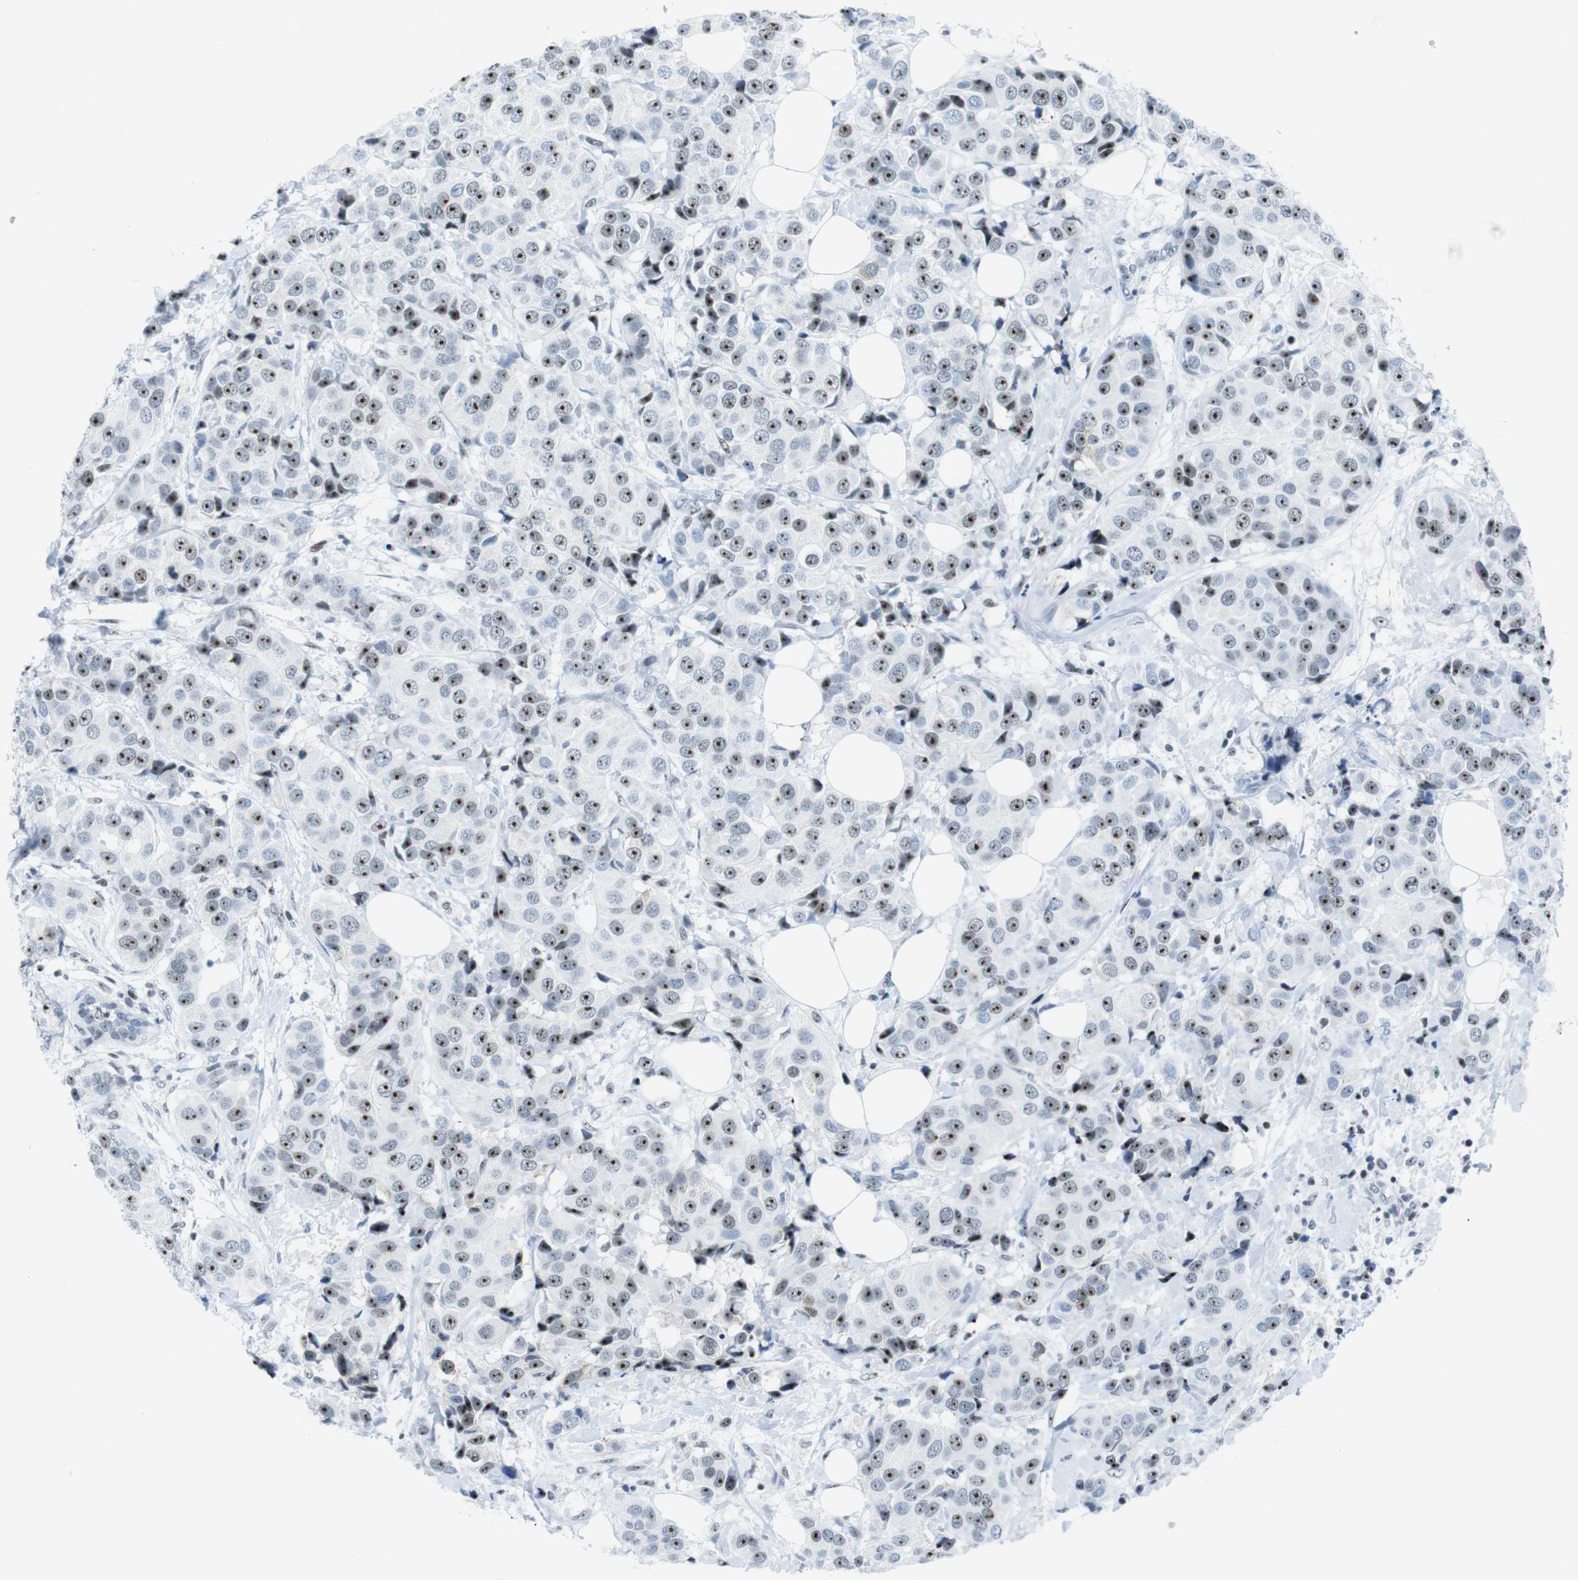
{"staining": {"intensity": "moderate", "quantity": ">75%", "location": "nuclear"}, "tissue": "breast cancer", "cell_type": "Tumor cells", "image_type": "cancer", "snomed": [{"axis": "morphology", "description": "Normal tissue, NOS"}, {"axis": "morphology", "description": "Duct carcinoma"}, {"axis": "topography", "description": "Breast"}], "caption": "The image exhibits staining of breast invasive ductal carcinoma, revealing moderate nuclear protein positivity (brown color) within tumor cells.", "gene": "NIFK", "patient": {"sex": "female", "age": 39}}